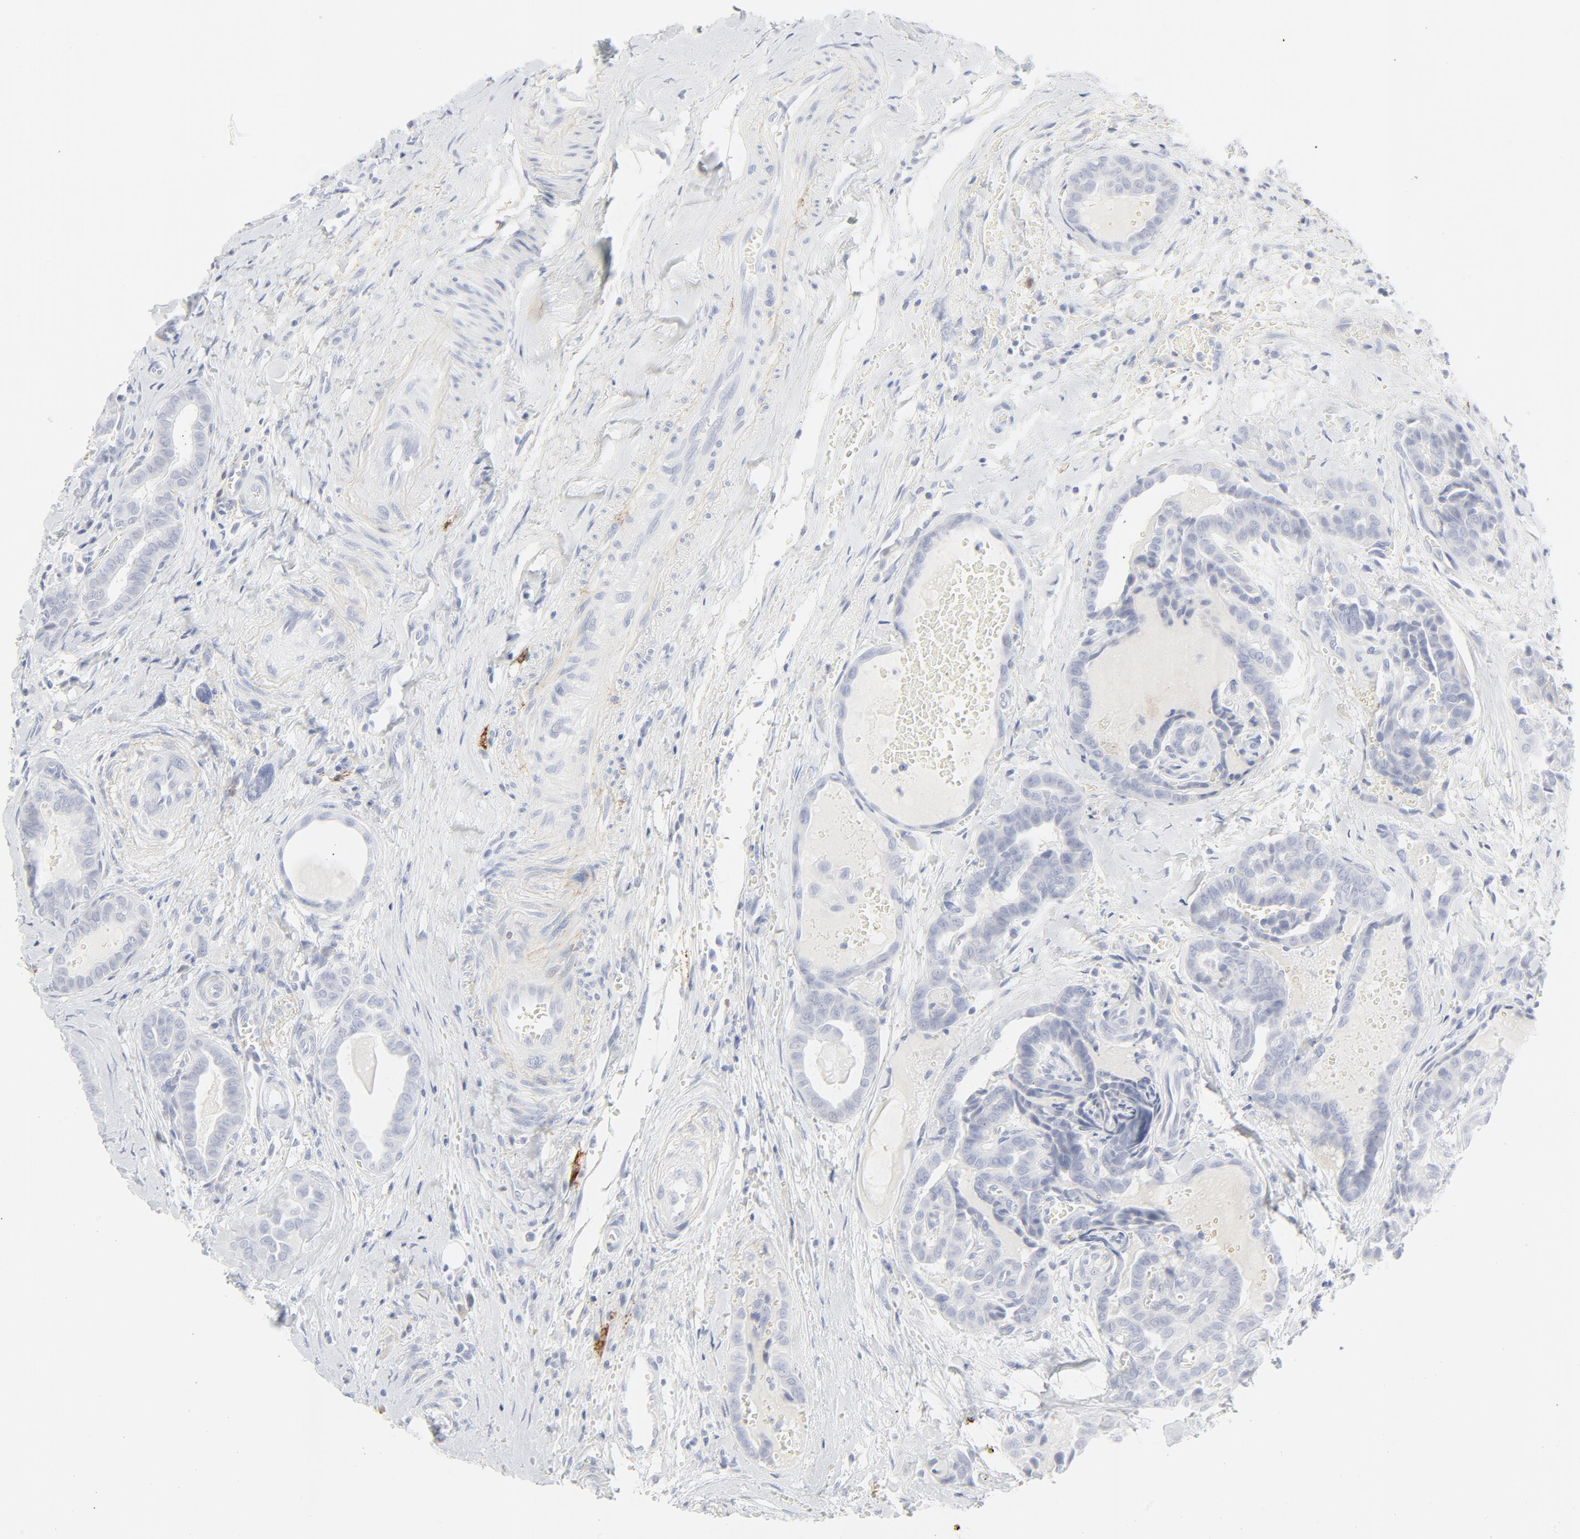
{"staining": {"intensity": "negative", "quantity": "none", "location": "none"}, "tissue": "thyroid cancer", "cell_type": "Tumor cells", "image_type": "cancer", "snomed": [{"axis": "morphology", "description": "Carcinoma, NOS"}, {"axis": "topography", "description": "Thyroid gland"}], "caption": "Immunohistochemical staining of human carcinoma (thyroid) displays no significant expression in tumor cells.", "gene": "CCR7", "patient": {"sex": "female", "age": 91}}